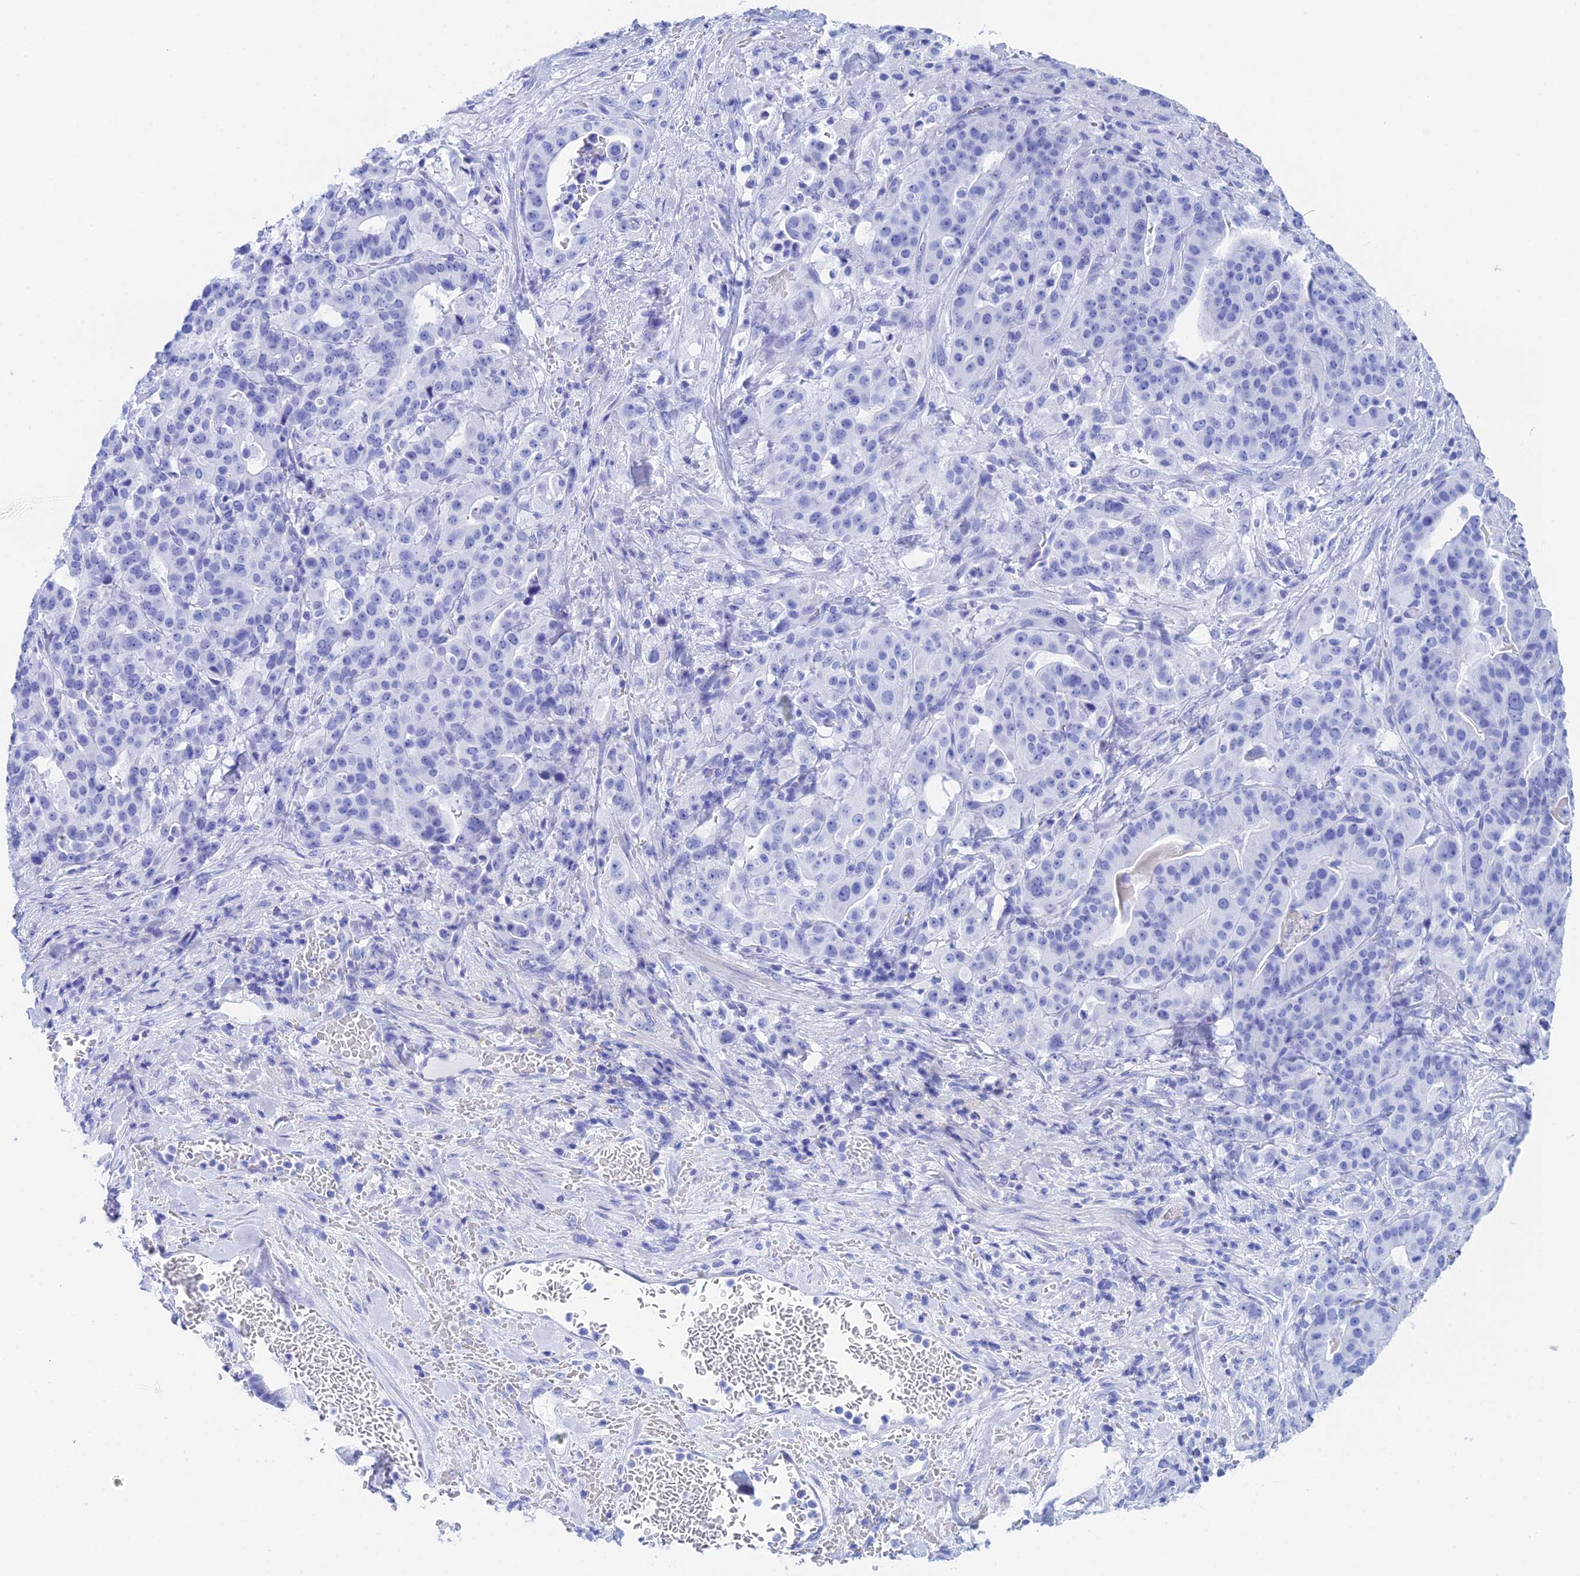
{"staining": {"intensity": "negative", "quantity": "none", "location": "none"}, "tissue": "stomach cancer", "cell_type": "Tumor cells", "image_type": "cancer", "snomed": [{"axis": "morphology", "description": "Adenocarcinoma, NOS"}, {"axis": "topography", "description": "Stomach"}], "caption": "Stomach cancer stained for a protein using IHC displays no expression tumor cells.", "gene": "TEX101", "patient": {"sex": "male", "age": 48}}